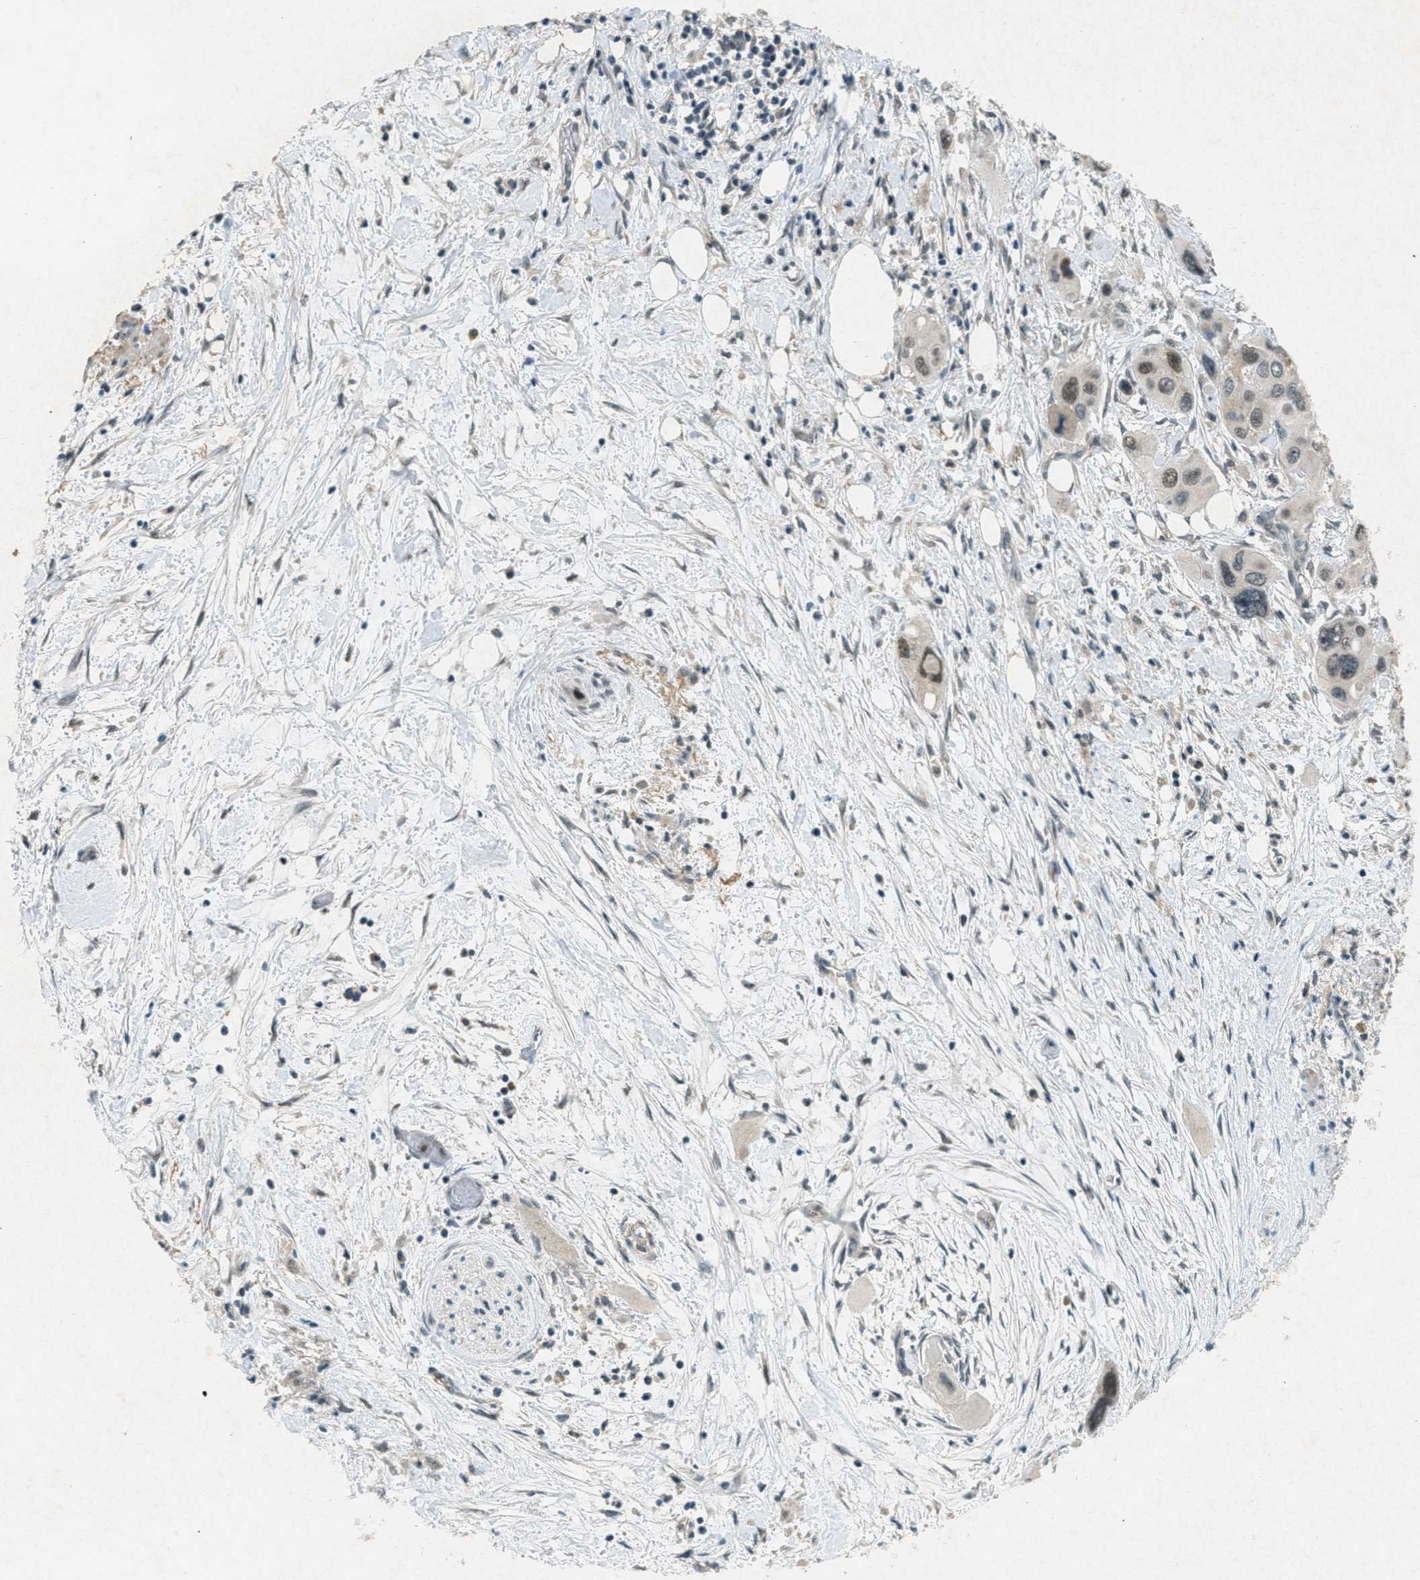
{"staining": {"intensity": "weak", "quantity": "<25%", "location": "cytoplasmic/membranous"}, "tissue": "pancreatic cancer", "cell_type": "Tumor cells", "image_type": "cancer", "snomed": [{"axis": "morphology", "description": "Adenocarcinoma, NOS"}, {"axis": "topography", "description": "Pancreas"}], "caption": "An image of human adenocarcinoma (pancreatic) is negative for staining in tumor cells.", "gene": "TCF20", "patient": {"sex": "male", "age": 73}}